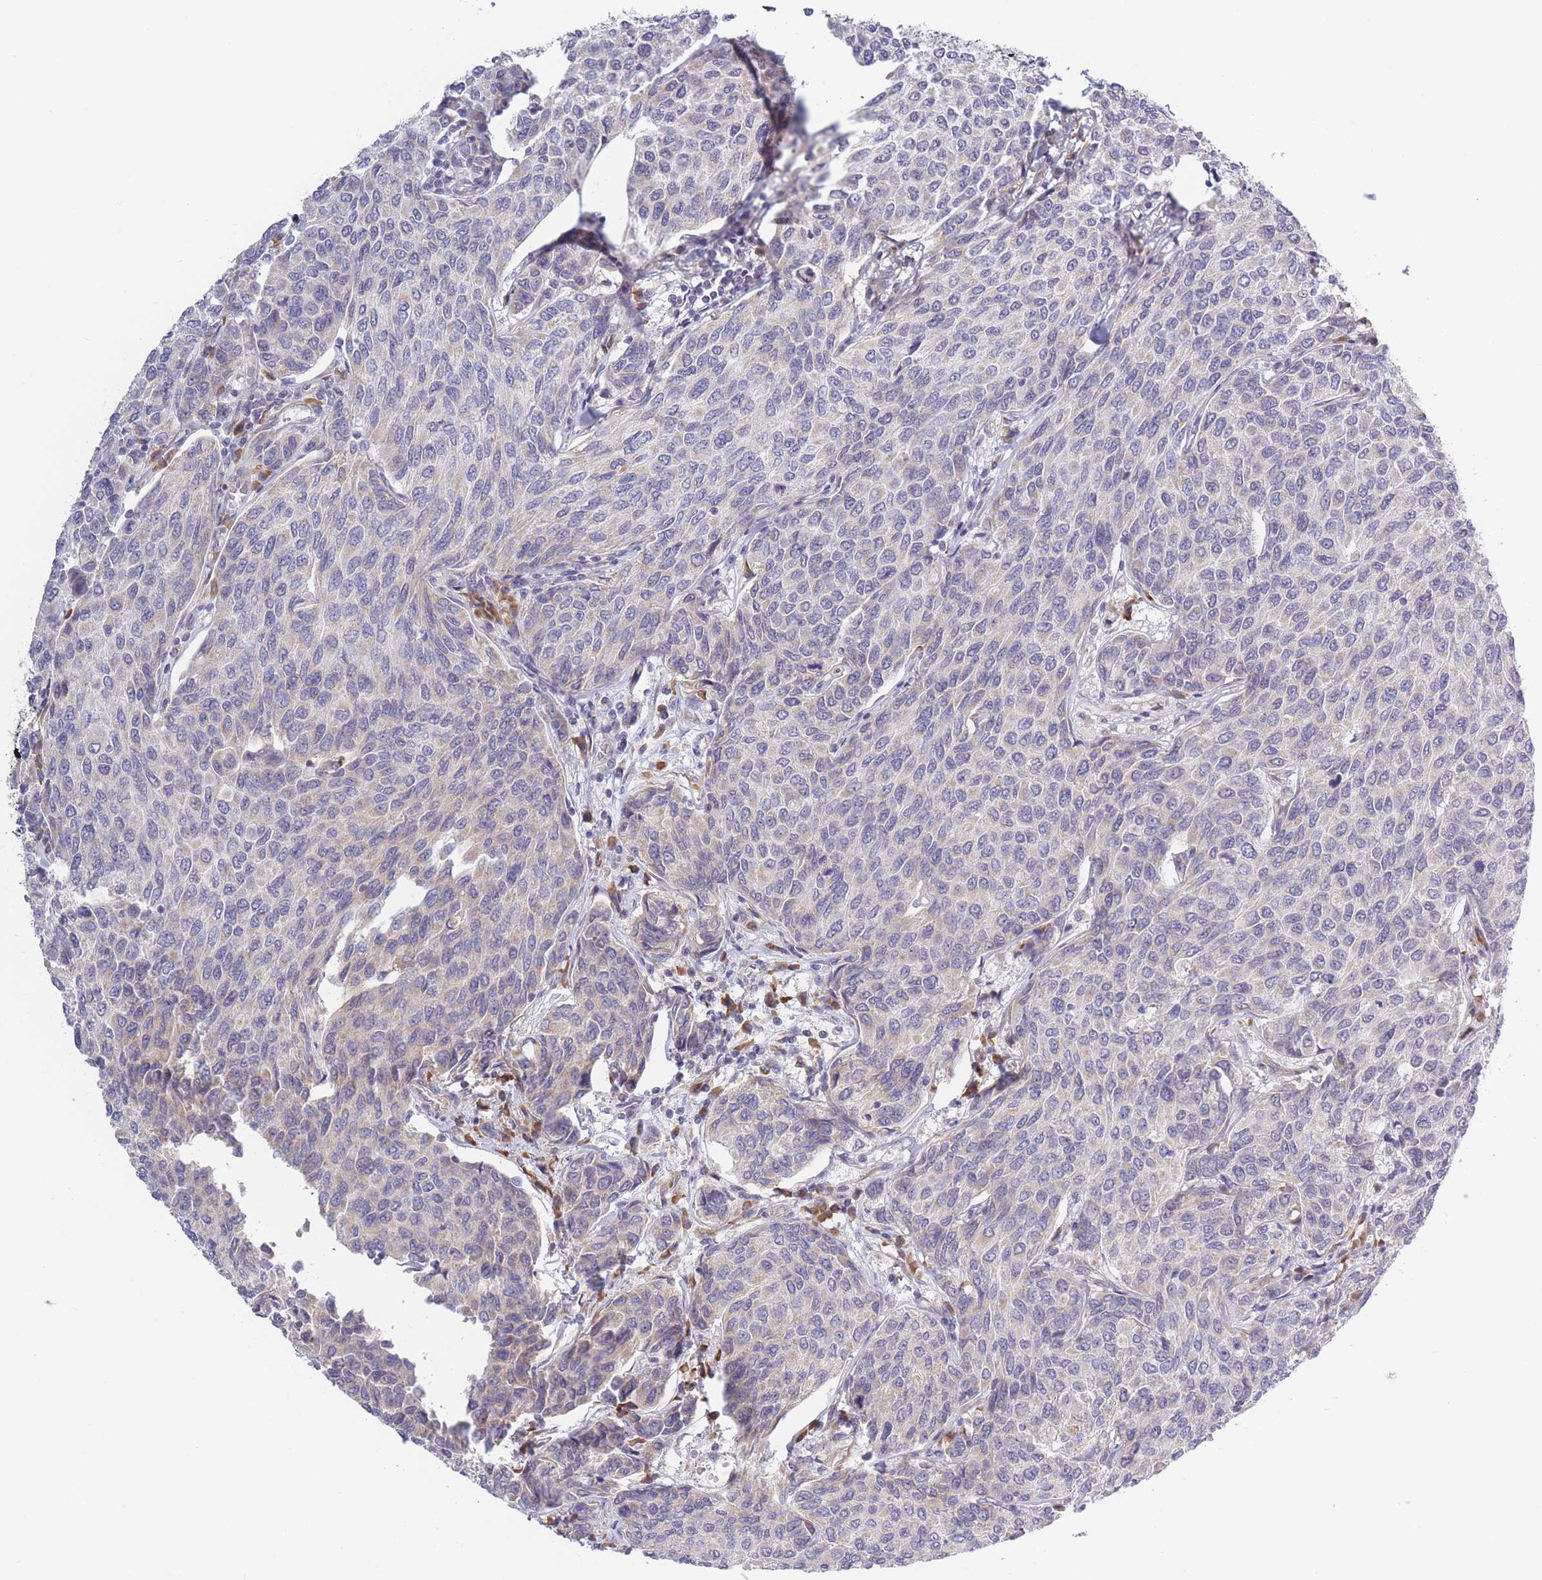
{"staining": {"intensity": "negative", "quantity": "none", "location": "none"}, "tissue": "breast cancer", "cell_type": "Tumor cells", "image_type": "cancer", "snomed": [{"axis": "morphology", "description": "Duct carcinoma"}, {"axis": "topography", "description": "Breast"}], "caption": "The histopathology image exhibits no staining of tumor cells in breast cancer.", "gene": "FAM227B", "patient": {"sex": "female", "age": 55}}